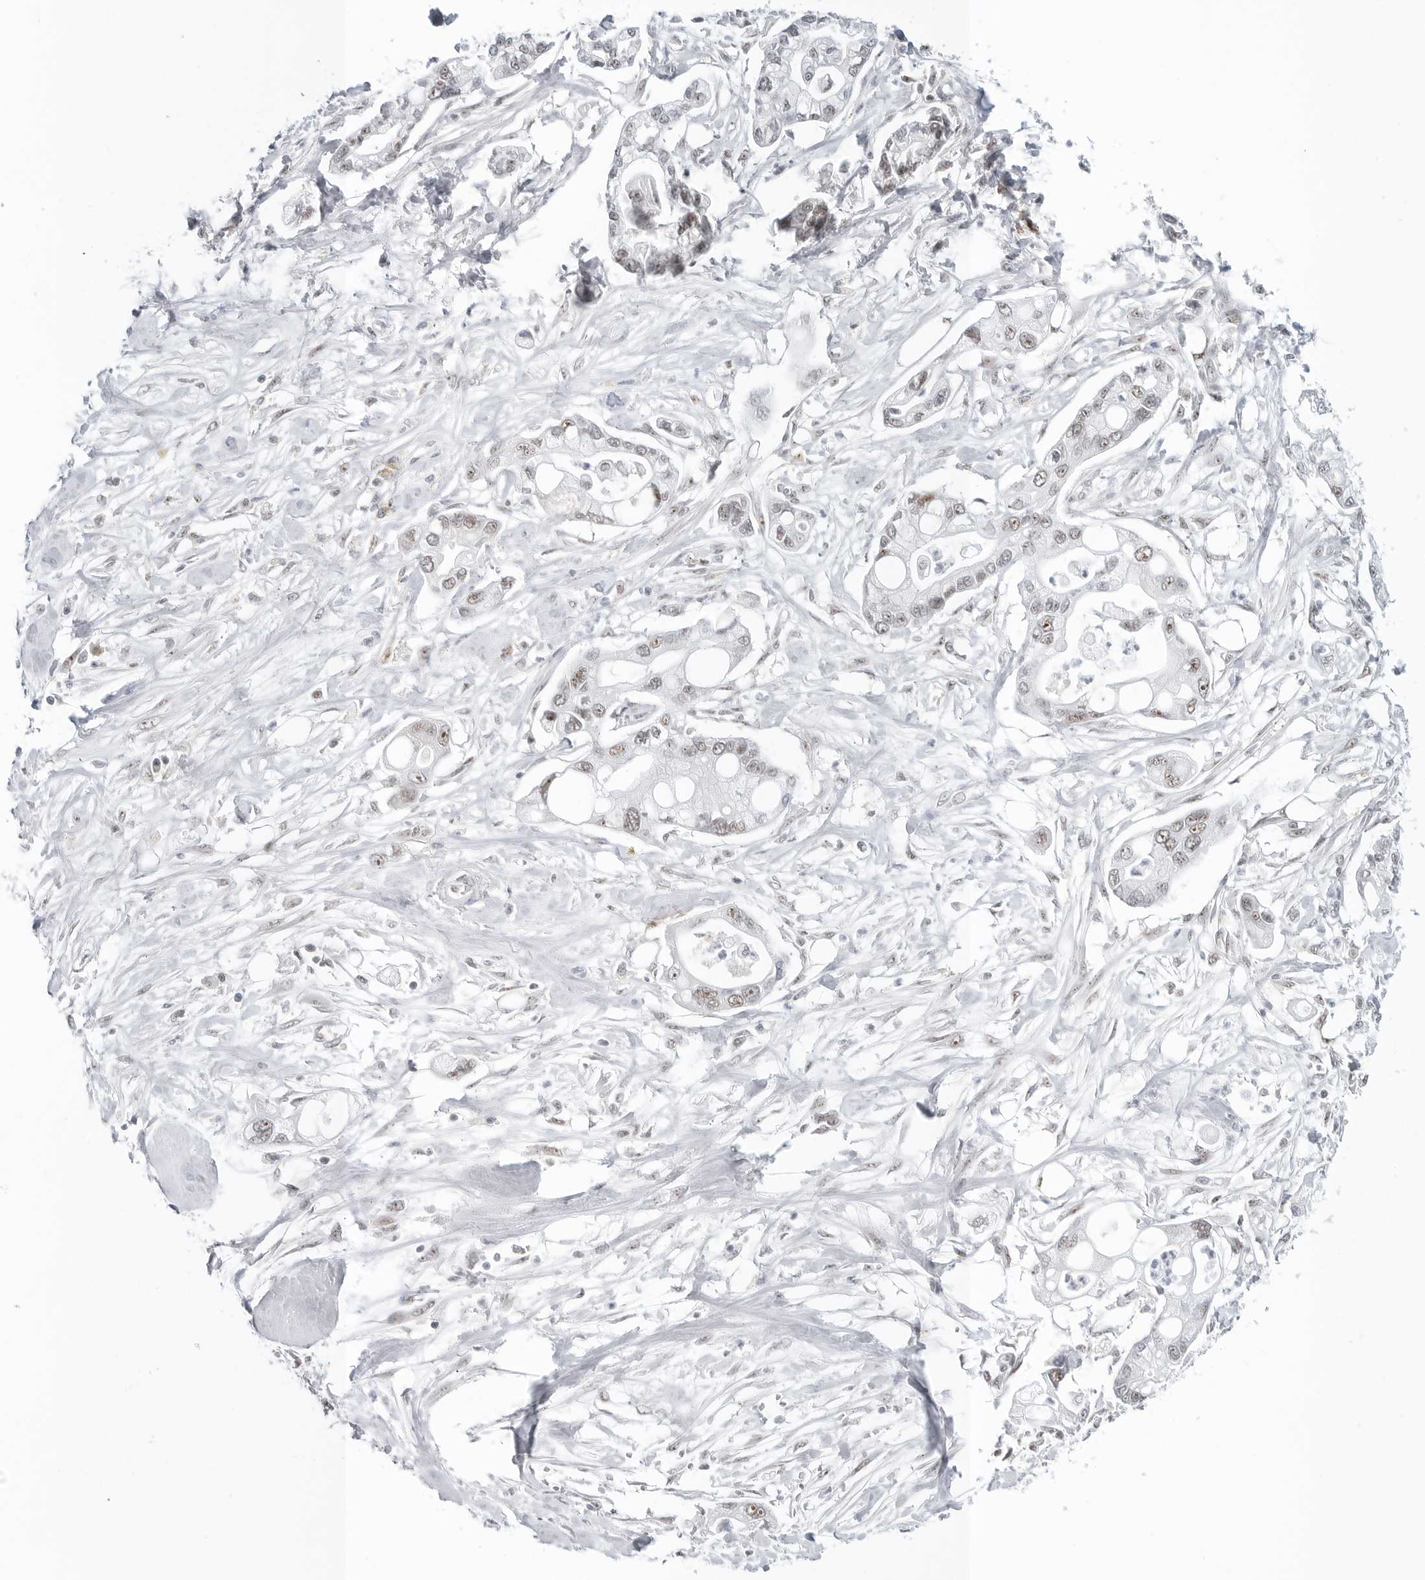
{"staining": {"intensity": "weak", "quantity": "25%-75%", "location": "nuclear"}, "tissue": "pancreatic cancer", "cell_type": "Tumor cells", "image_type": "cancer", "snomed": [{"axis": "morphology", "description": "Adenocarcinoma, NOS"}, {"axis": "topography", "description": "Pancreas"}], "caption": "Immunohistochemical staining of human adenocarcinoma (pancreatic) reveals low levels of weak nuclear positivity in approximately 25%-75% of tumor cells.", "gene": "WRAP53", "patient": {"sex": "male", "age": 68}}